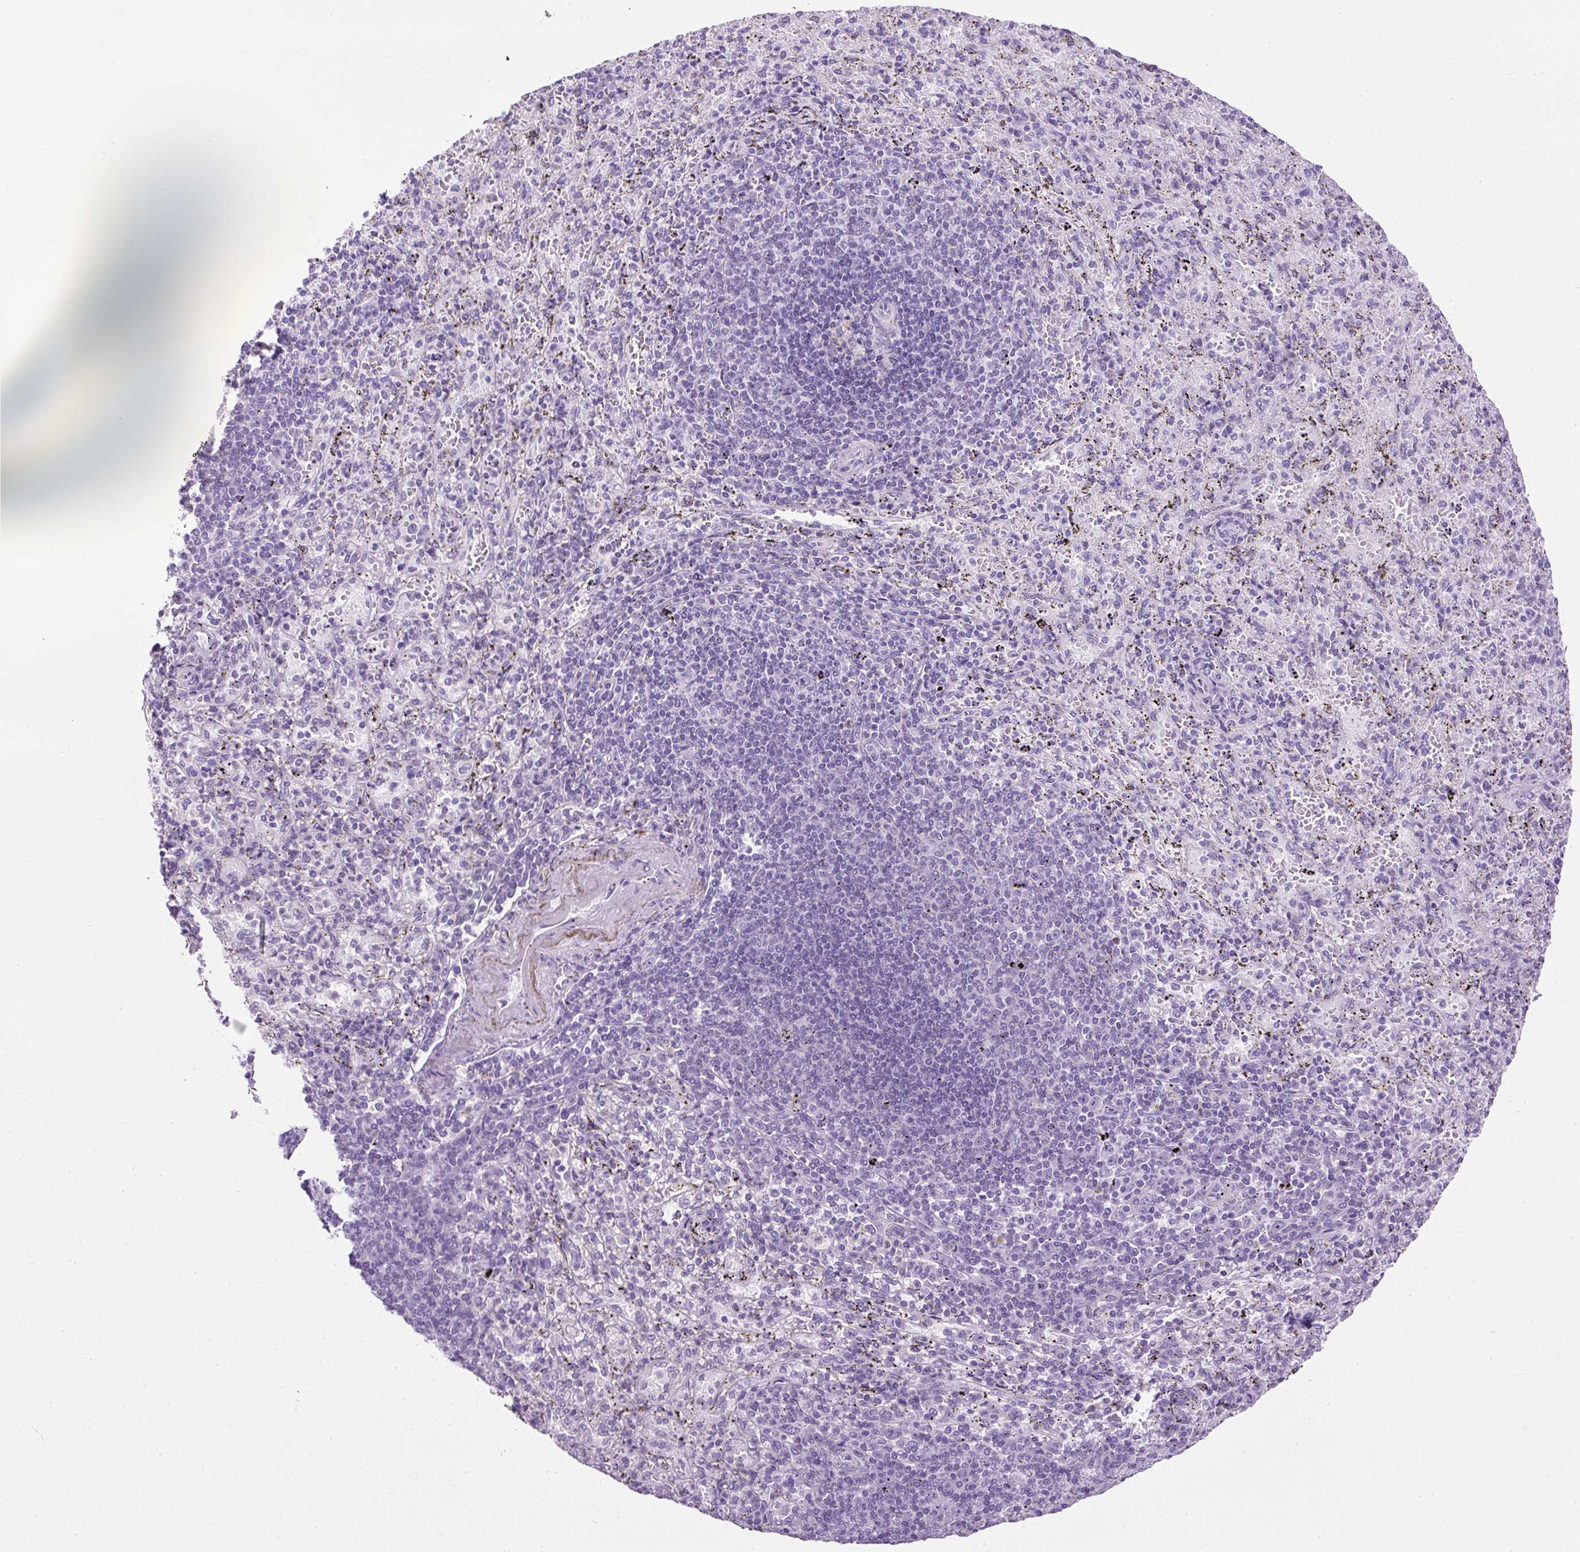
{"staining": {"intensity": "negative", "quantity": "none", "location": "none"}, "tissue": "spleen", "cell_type": "Cells in red pulp", "image_type": "normal", "snomed": [{"axis": "morphology", "description": "Normal tissue, NOS"}, {"axis": "topography", "description": "Spleen"}], "caption": "High power microscopy image of an immunohistochemistry micrograph of benign spleen, revealing no significant expression in cells in red pulp.", "gene": "UPP1", "patient": {"sex": "male", "age": 57}}